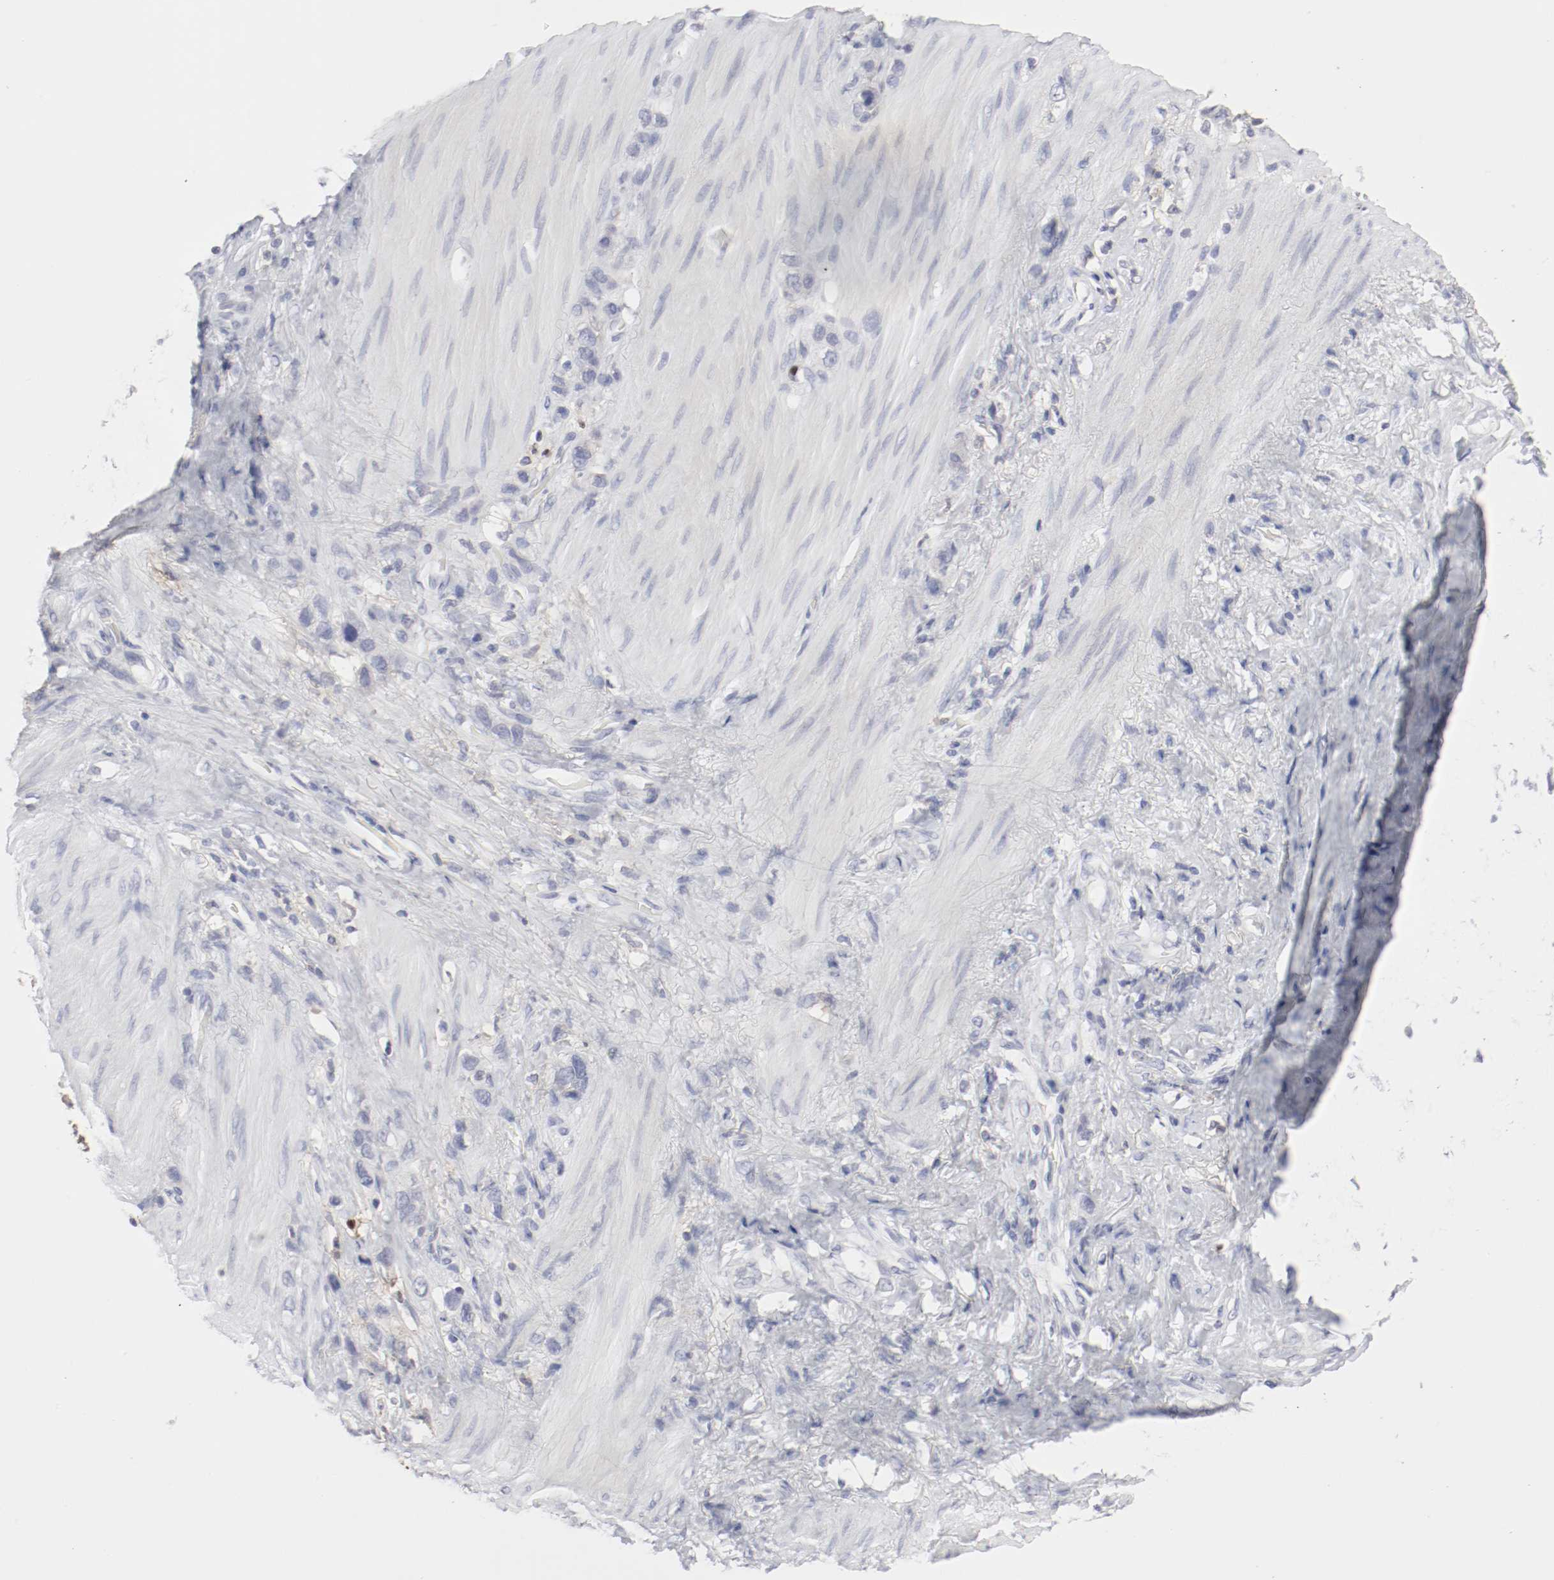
{"staining": {"intensity": "negative", "quantity": "none", "location": "none"}, "tissue": "stomach cancer", "cell_type": "Tumor cells", "image_type": "cancer", "snomed": [{"axis": "morphology", "description": "Normal tissue, NOS"}, {"axis": "morphology", "description": "Adenocarcinoma, NOS"}, {"axis": "morphology", "description": "Adenocarcinoma, High grade"}, {"axis": "topography", "description": "Stomach, upper"}, {"axis": "topography", "description": "Stomach"}], "caption": "IHC of human stomach adenocarcinoma (high-grade) shows no positivity in tumor cells.", "gene": "ITGAX", "patient": {"sex": "female", "age": 65}}